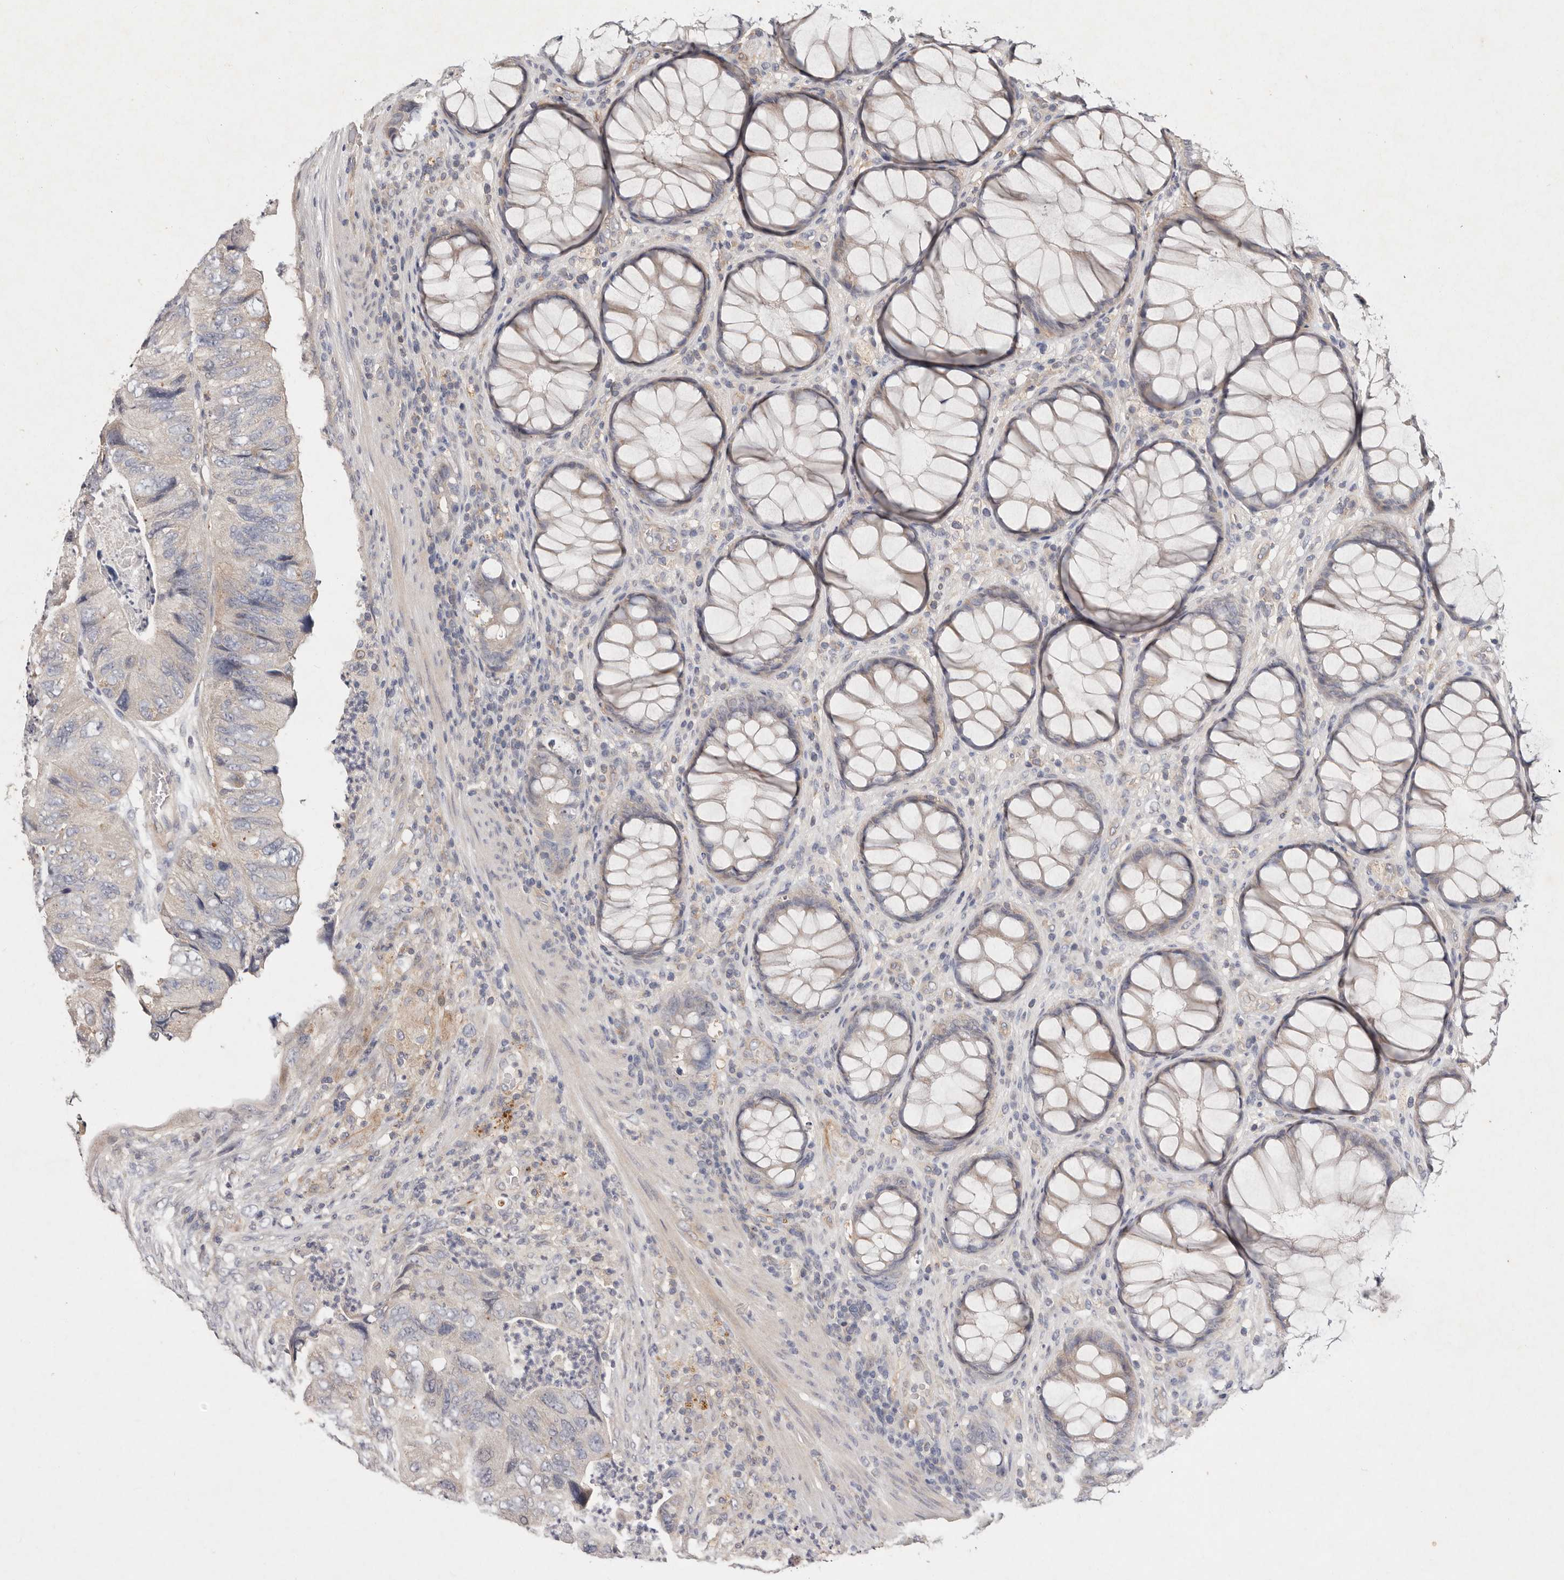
{"staining": {"intensity": "negative", "quantity": "none", "location": "none"}, "tissue": "colorectal cancer", "cell_type": "Tumor cells", "image_type": "cancer", "snomed": [{"axis": "morphology", "description": "Adenocarcinoma, NOS"}, {"axis": "topography", "description": "Rectum"}], "caption": "This image is of adenocarcinoma (colorectal) stained with immunohistochemistry (IHC) to label a protein in brown with the nuclei are counter-stained blue. There is no staining in tumor cells.", "gene": "THBS3", "patient": {"sex": "male", "age": 63}}